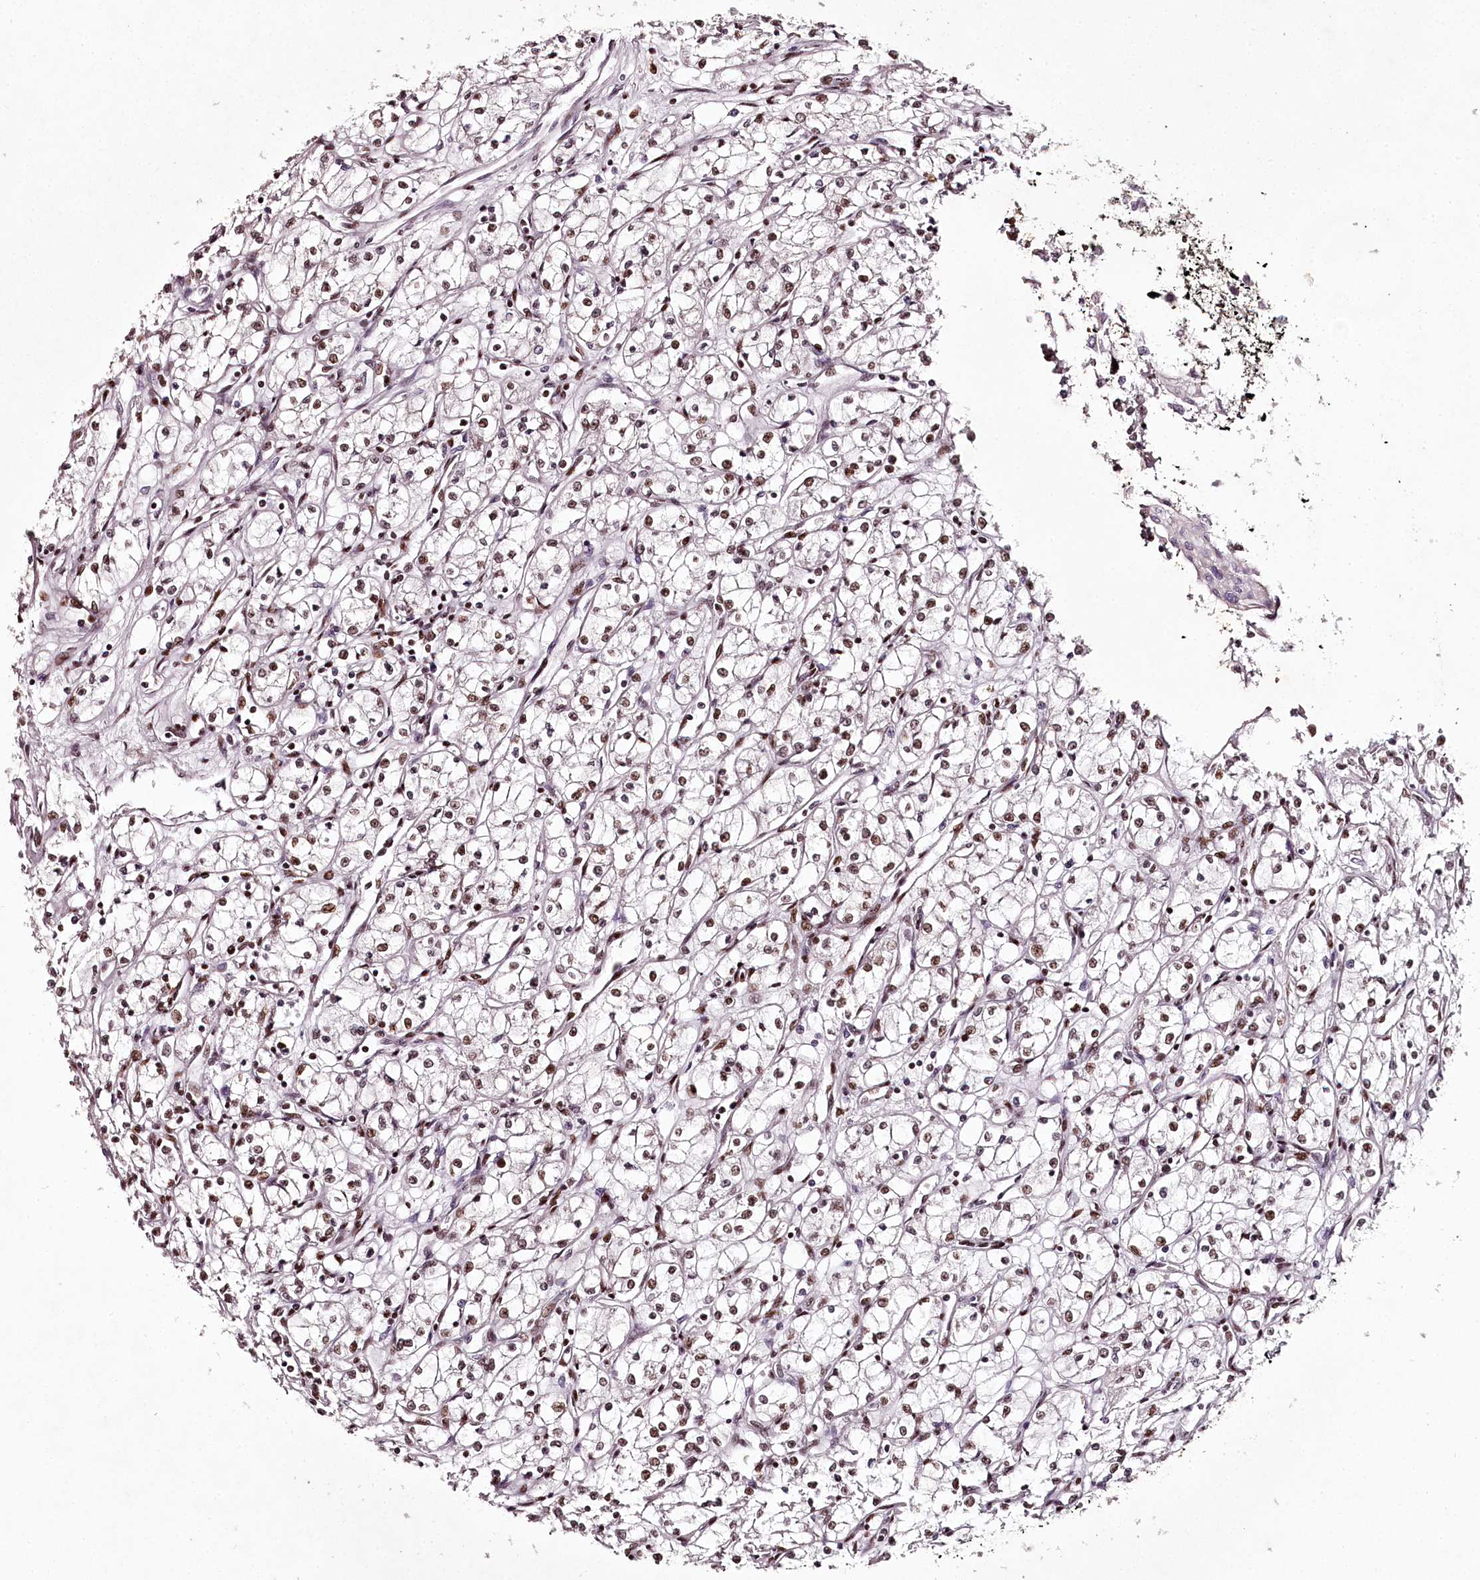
{"staining": {"intensity": "moderate", "quantity": ">75%", "location": "nuclear"}, "tissue": "renal cancer", "cell_type": "Tumor cells", "image_type": "cancer", "snomed": [{"axis": "morphology", "description": "Adenocarcinoma, NOS"}, {"axis": "topography", "description": "Kidney"}], "caption": "Immunohistochemical staining of renal cancer reveals medium levels of moderate nuclear expression in about >75% of tumor cells.", "gene": "PSPC1", "patient": {"sex": "male", "age": 59}}